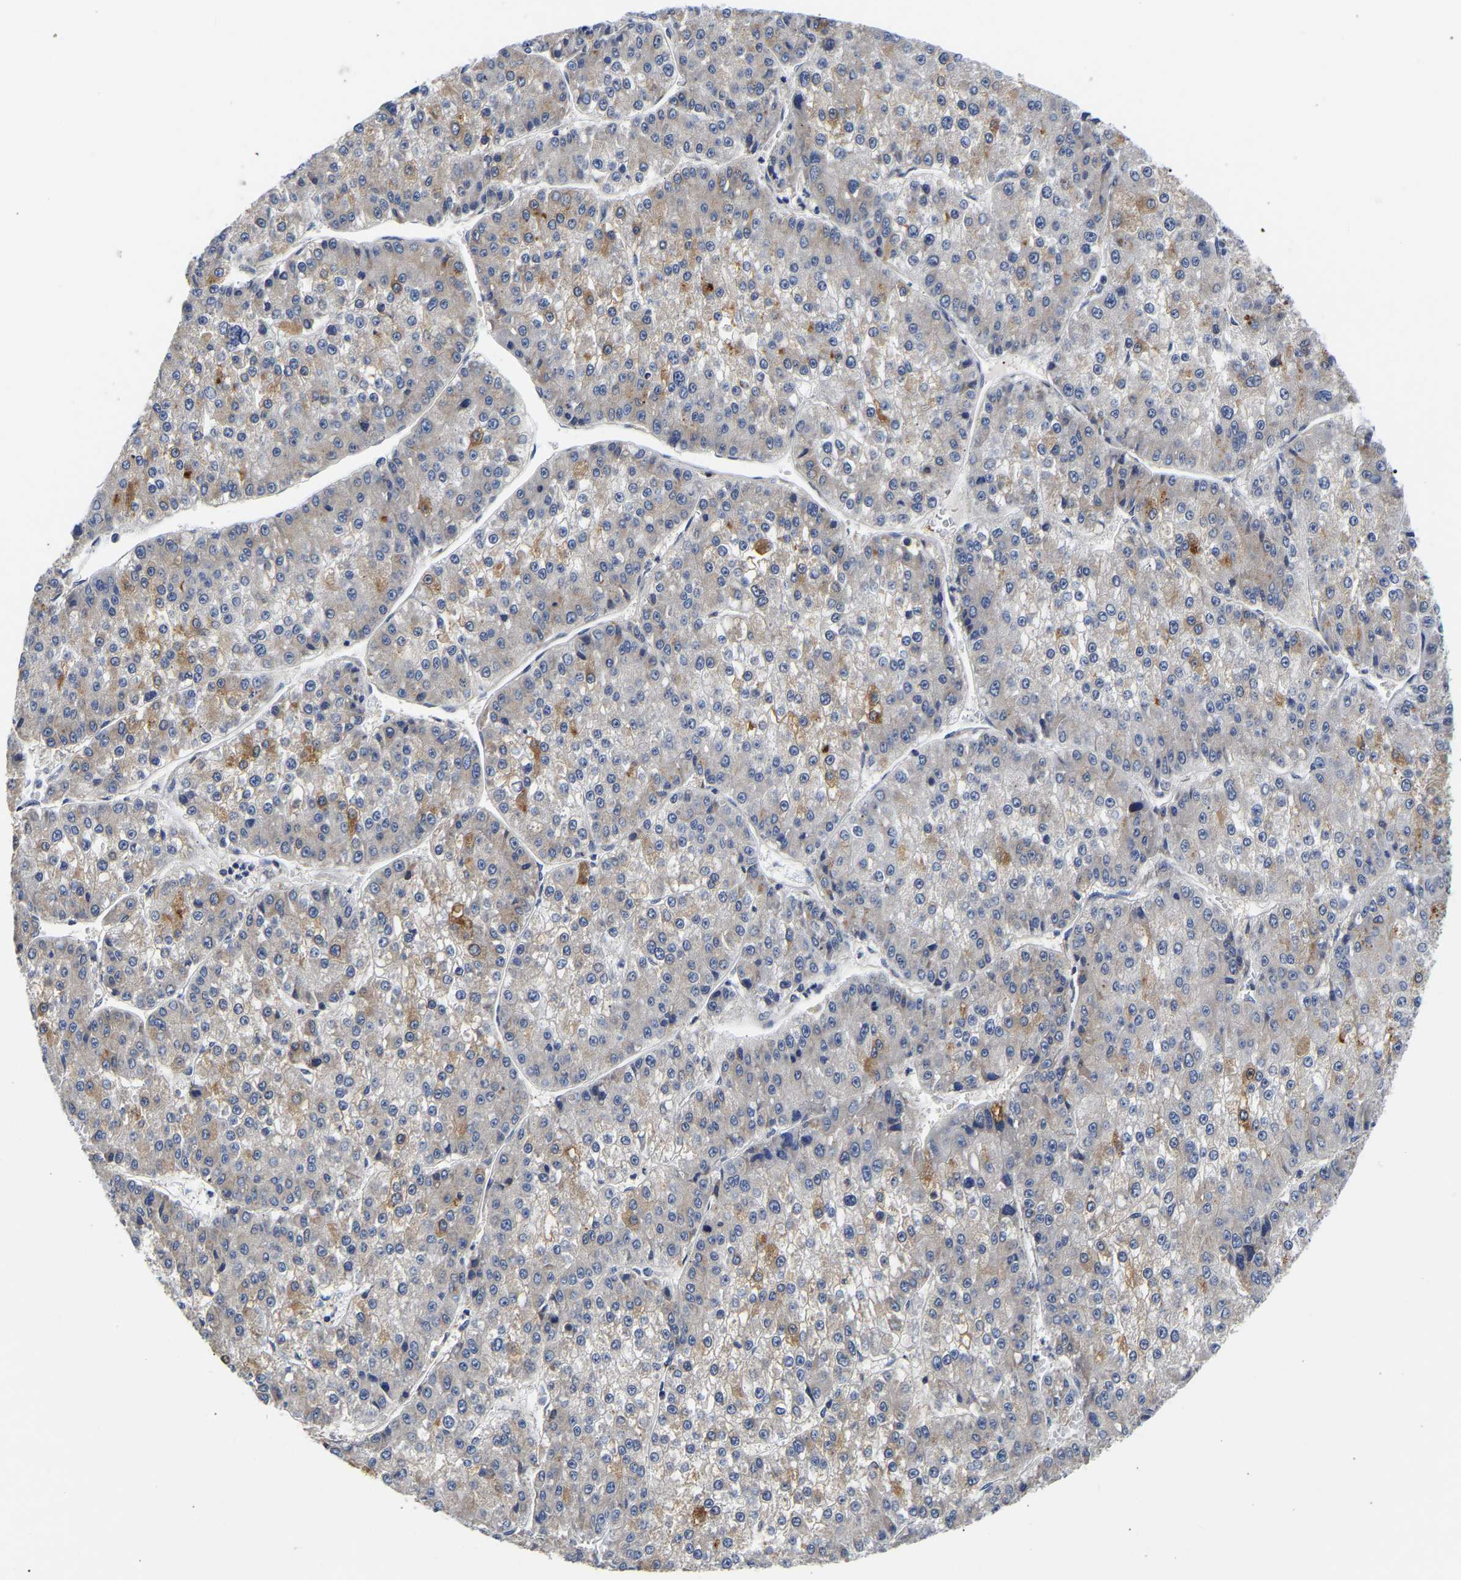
{"staining": {"intensity": "moderate", "quantity": "<25%", "location": "cytoplasmic/membranous"}, "tissue": "liver cancer", "cell_type": "Tumor cells", "image_type": "cancer", "snomed": [{"axis": "morphology", "description": "Carcinoma, Hepatocellular, NOS"}, {"axis": "topography", "description": "Liver"}], "caption": "IHC image of hepatocellular carcinoma (liver) stained for a protein (brown), which displays low levels of moderate cytoplasmic/membranous expression in about <25% of tumor cells.", "gene": "CCDC6", "patient": {"sex": "female", "age": 73}}